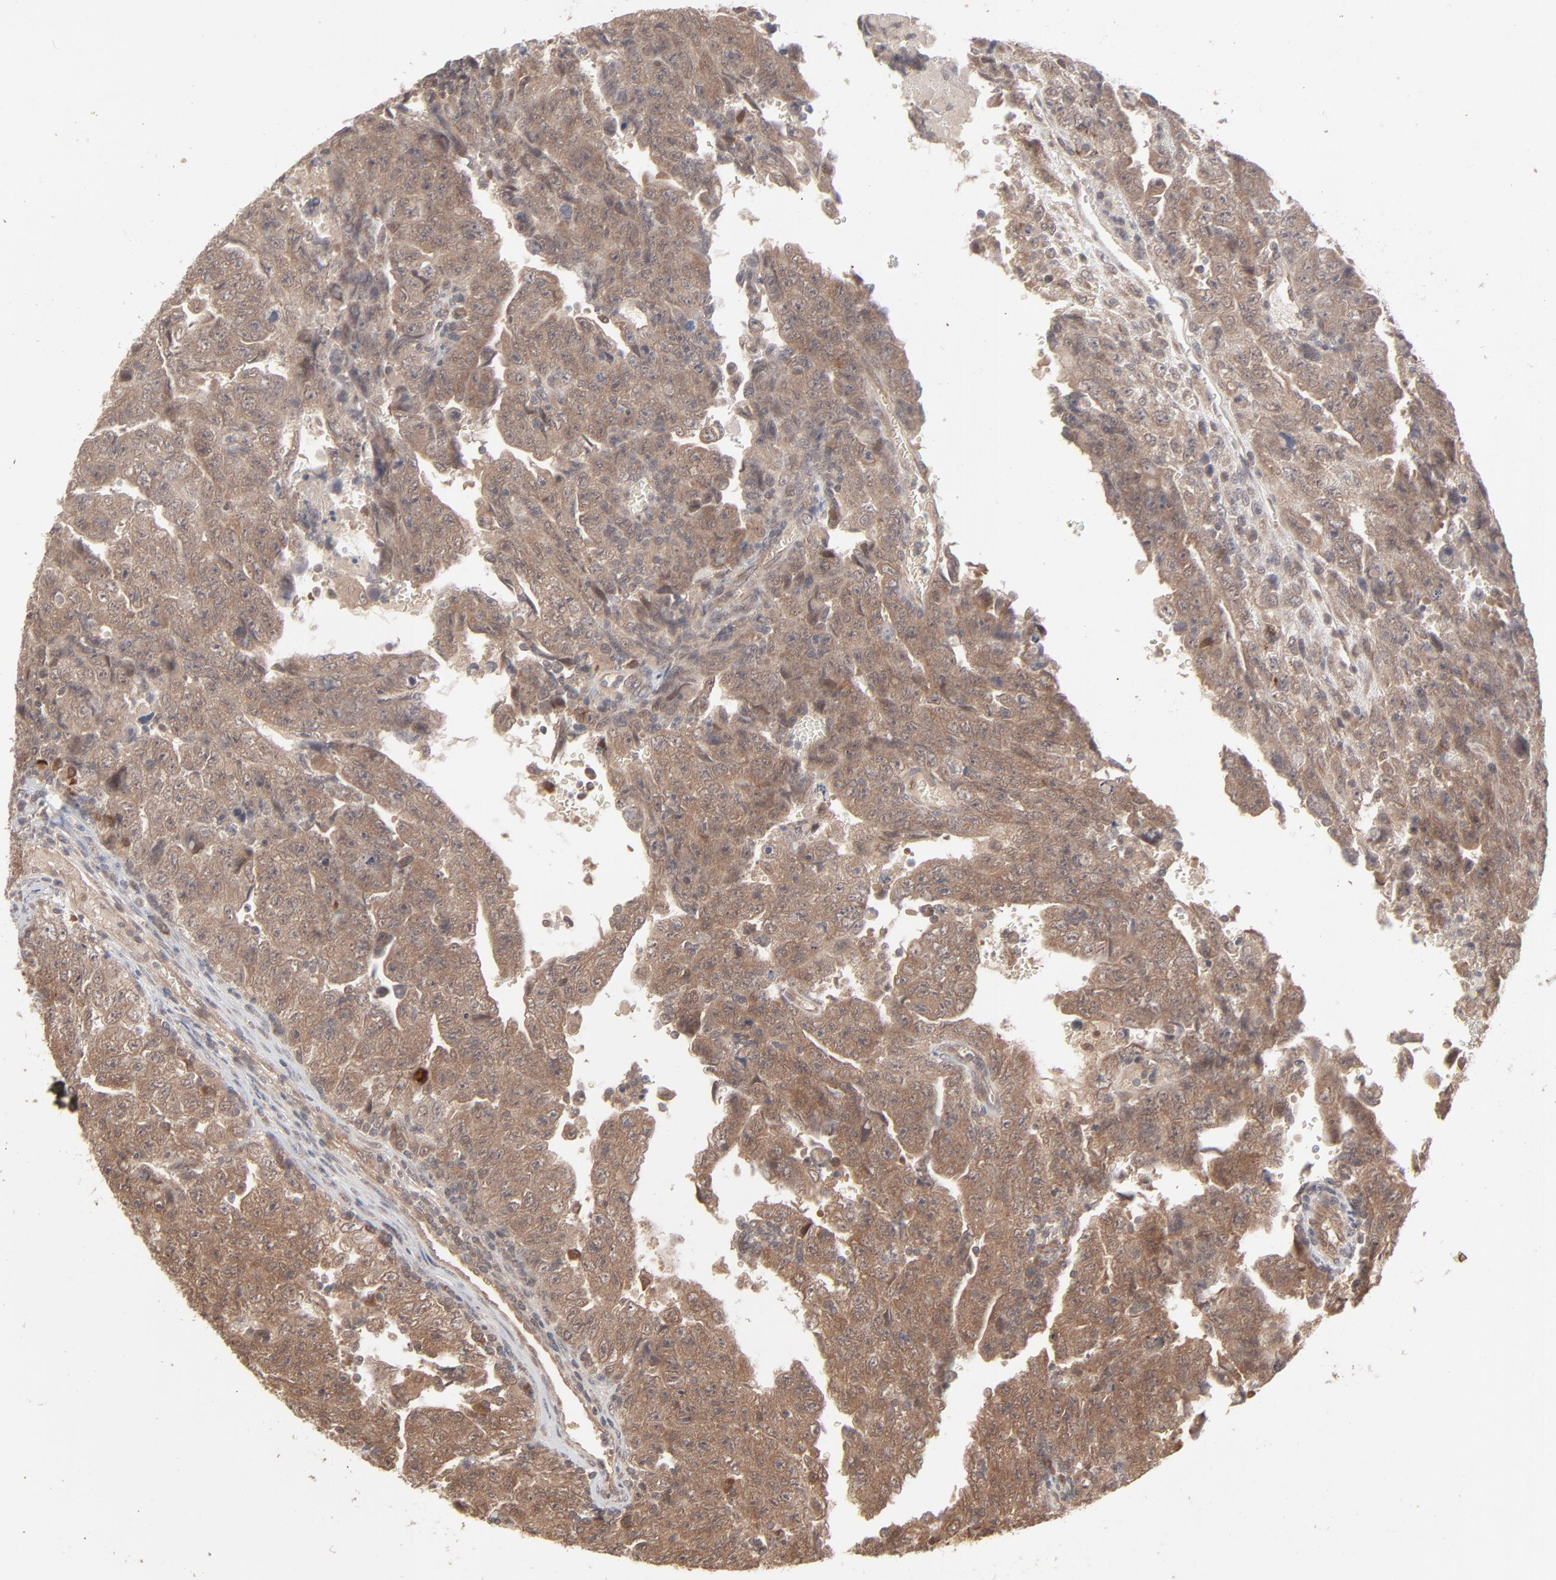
{"staining": {"intensity": "weak", "quantity": ">75%", "location": "cytoplasmic/membranous"}, "tissue": "testis cancer", "cell_type": "Tumor cells", "image_type": "cancer", "snomed": [{"axis": "morphology", "description": "Carcinoma, Embryonal, NOS"}, {"axis": "topography", "description": "Testis"}], "caption": "DAB (3,3'-diaminobenzidine) immunohistochemical staining of human testis cancer demonstrates weak cytoplasmic/membranous protein staining in approximately >75% of tumor cells.", "gene": "SCFD1", "patient": {"sex": "male", "age": 28}}